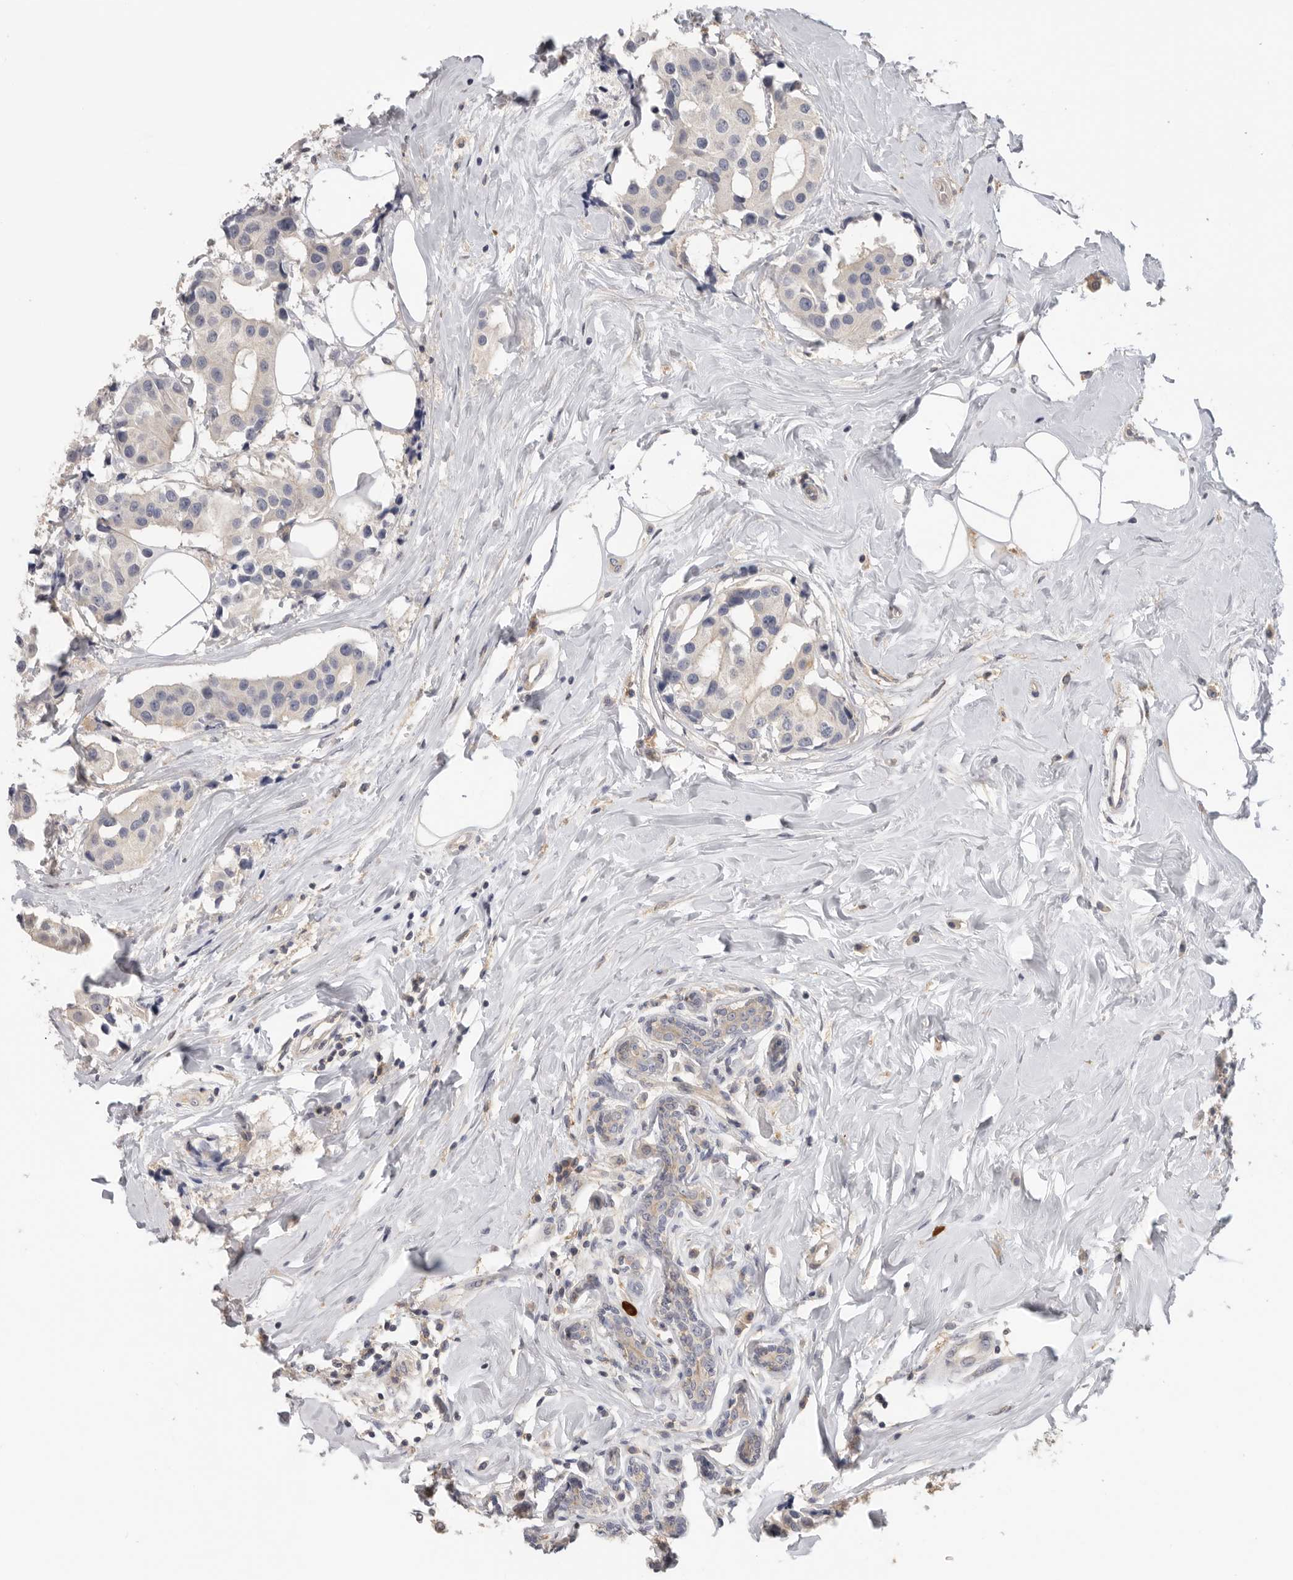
{"staining": {"intensity": "negative", "quantity": "none", "location": "none"}, "tissue": "breast cancer", "cell_type": "Tumor cells", "image_type": "cancer", "snomed": [{"axis": "morphology", "description": "Normal tissue, NOS"}, {"axis": "morphology", "description": "Duct carcinoma"}, {"axis": "topography", "description": "Breast"}], "caption": "A histopathology image of breast infiltrating ductal carcinoma stained for a protein demonstrates no brown staining in tumor cells. (Brightfield microscopy of DAB IHC at high magnification).", "gene": "WDTC1", "patient": {"sex": "female", "age": 39}}